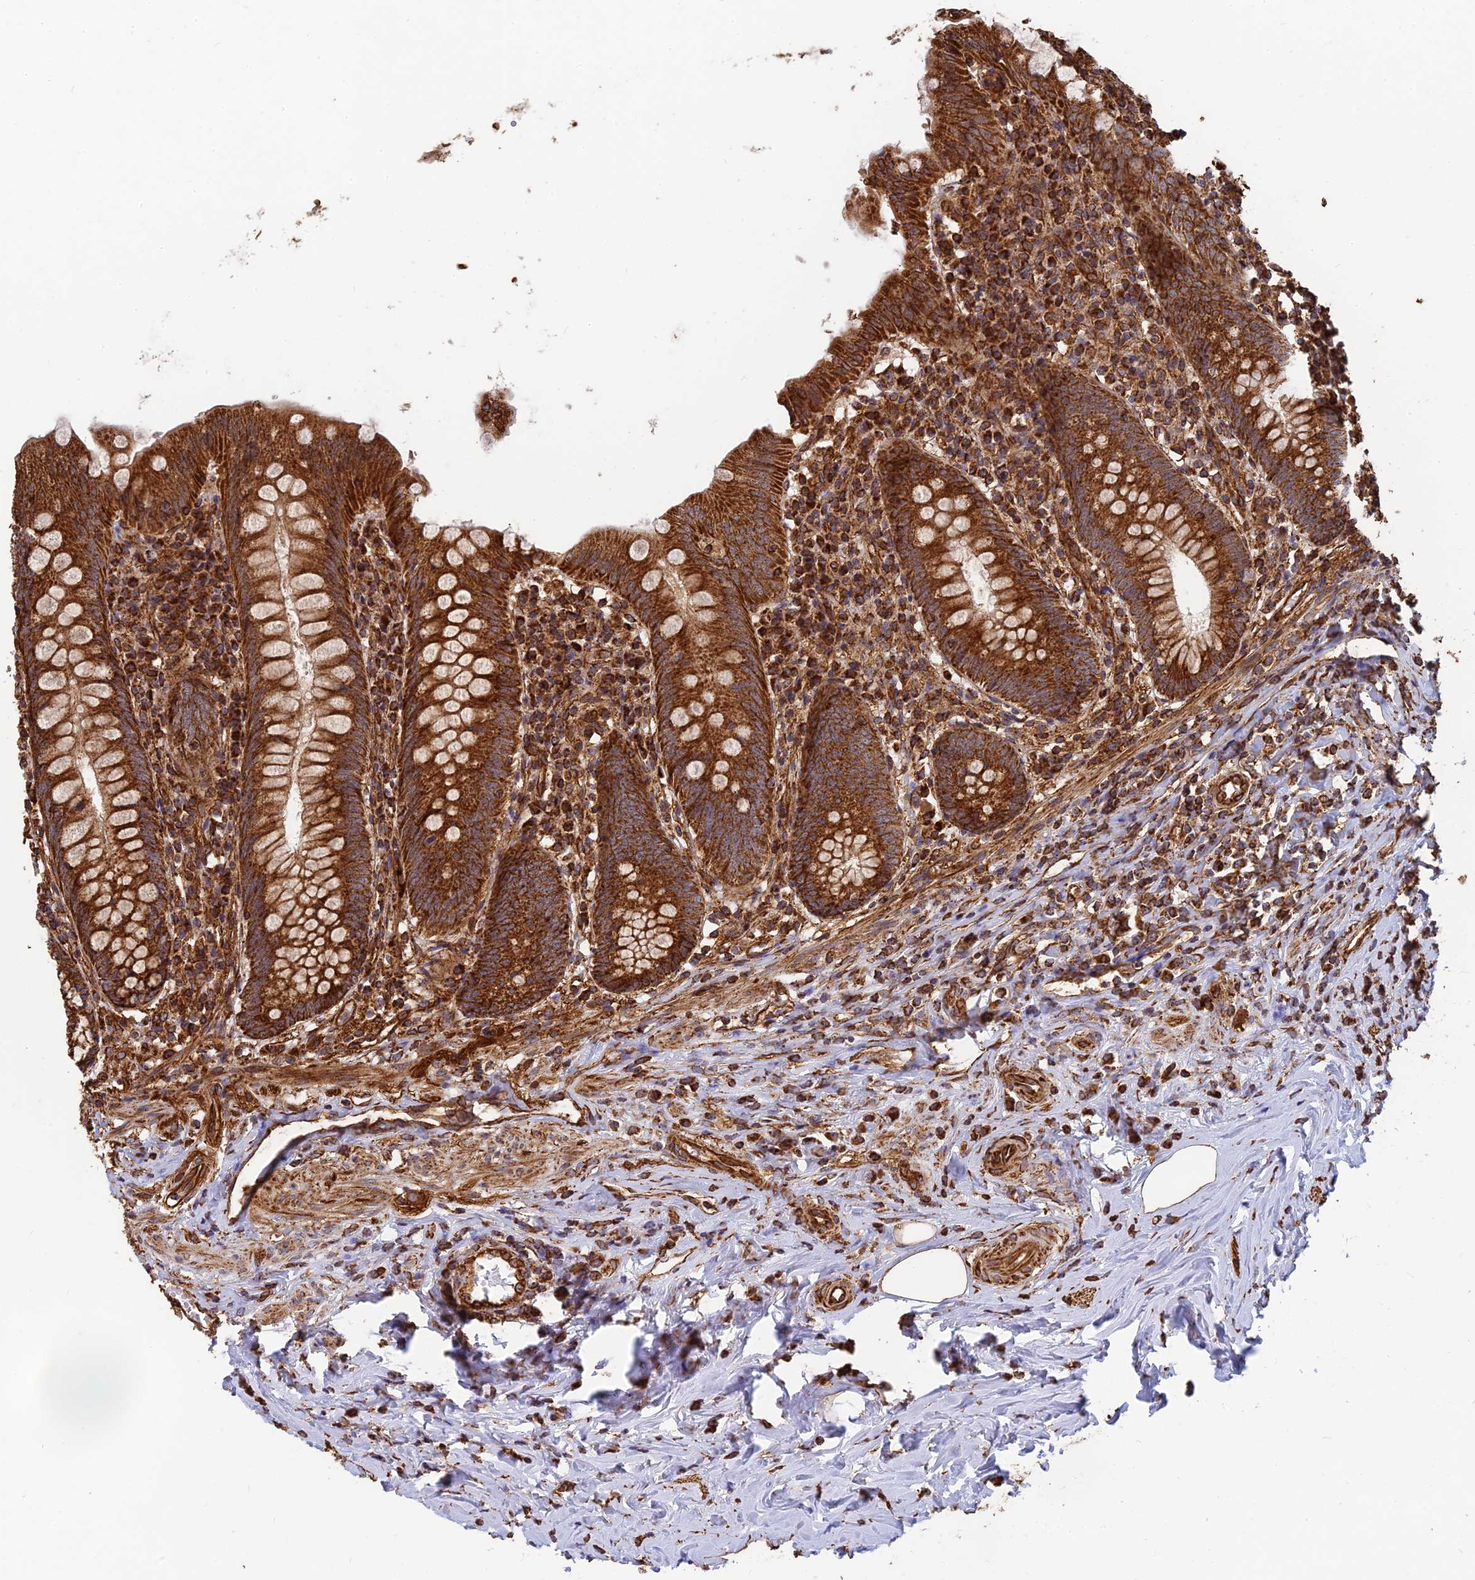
{"staining": {"intensity": "strong", "quantity": ">75%", "location": "cytoplasmic/membranous"}, "tissue": "appendix", "cell_type": "Glandular cells", "image_type": "normal", "snomed": [{"axis": "morphology", "description": "Normal tissue, NOS"}, {"axis": "topography", "description": "Appendix"}], "caption": "Unremarkable appendix was stained to show a protein in brown. There is high levels of strong cytoplasmic/membranous positivity in about >75% of glandular cells. (DAB IHC with brightfield microscopy, high magnification).", "gene": "DSTYK", "patient": {"sex": "female", "age": 54}}